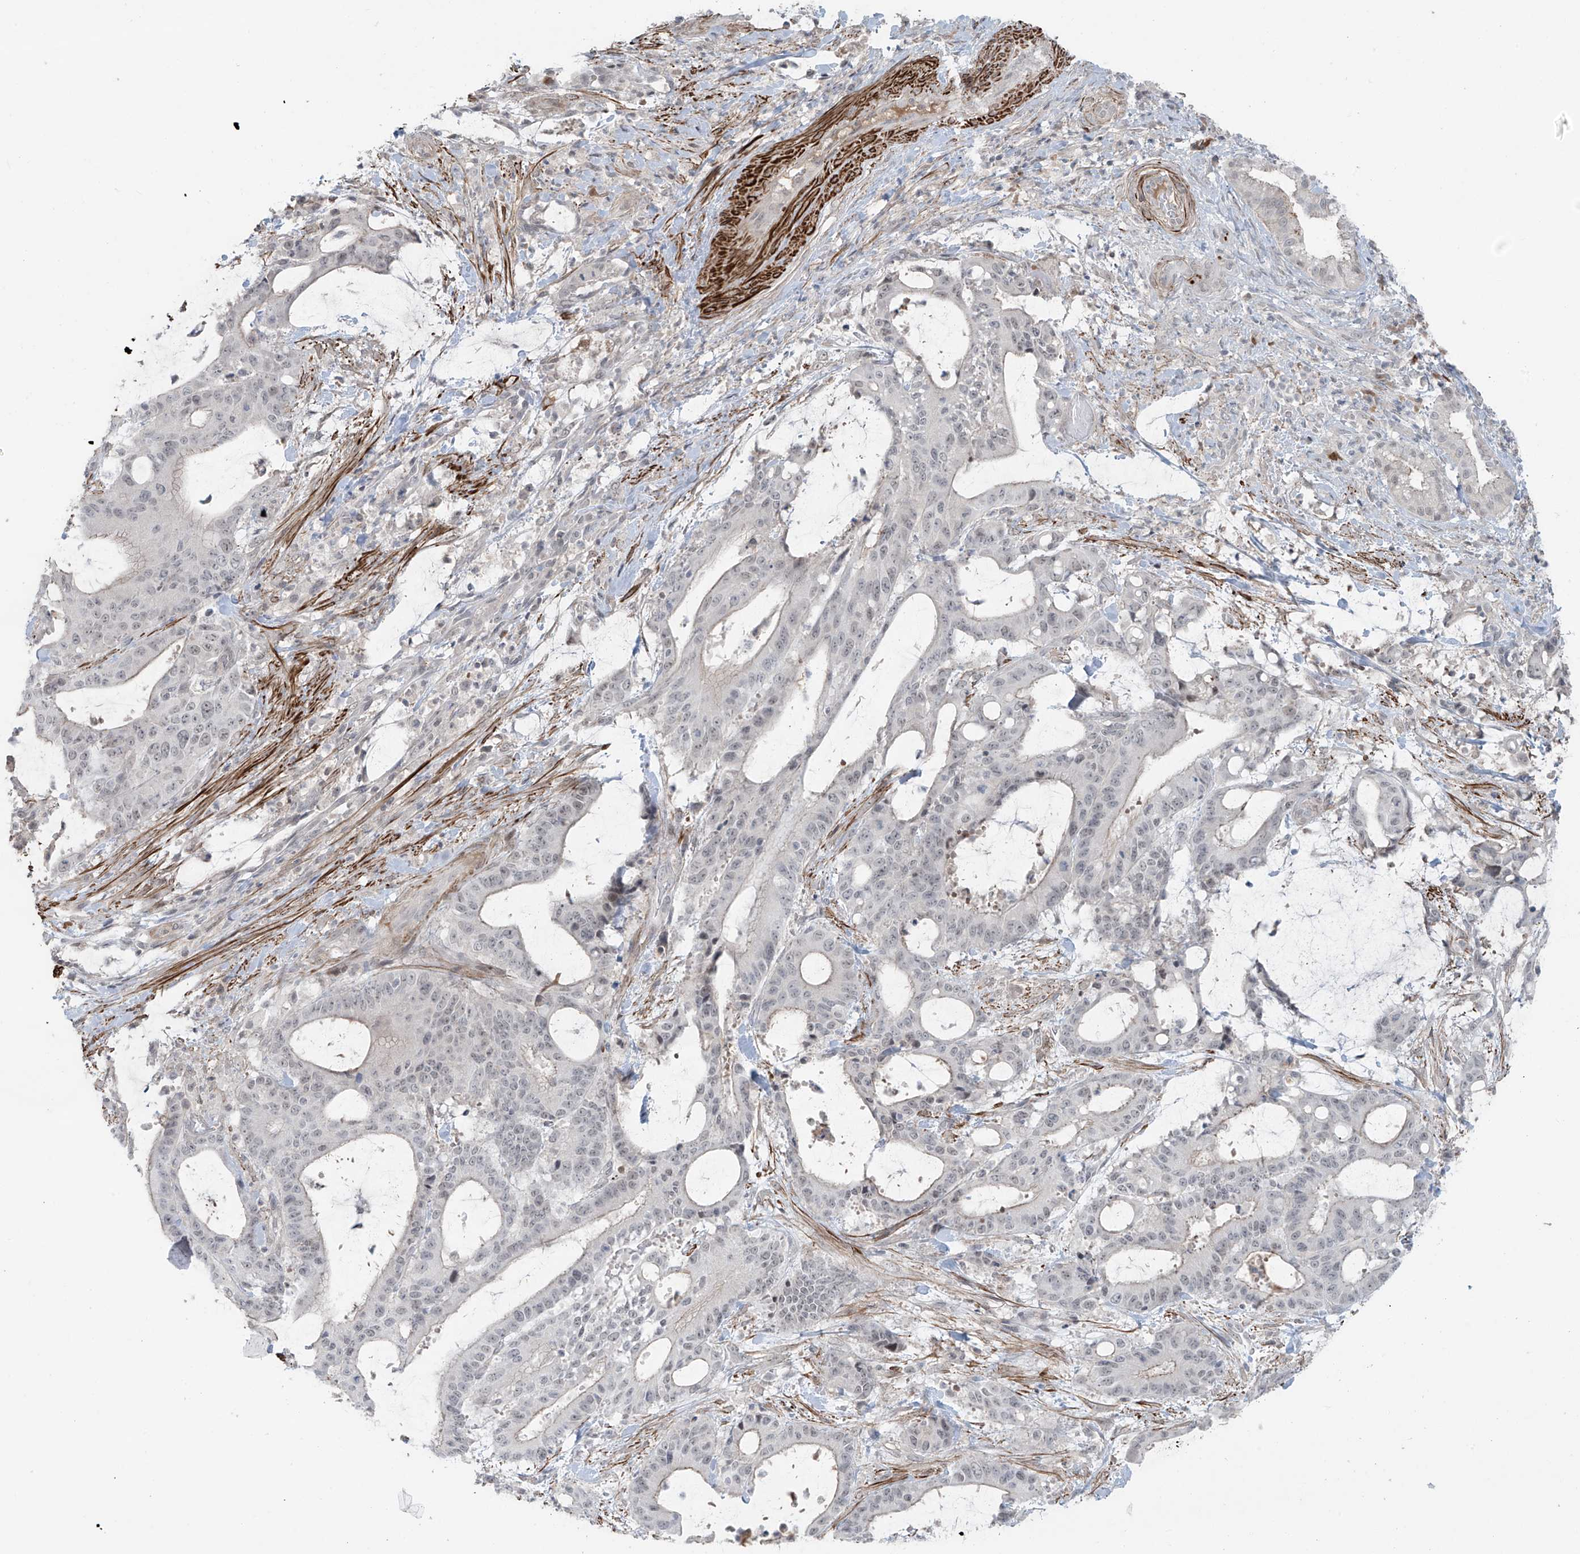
{"staining": {"intensity": "negative", "quantity": "none", "location": "none"}, "tissue": "liver cancer", "cell_type": "Tumor cells", "image_type": "cancer", "snomed": [{"axis": "morphology", "description": "Normal tissue, NOS"}, {"axis": "morphology", "description": "Cholangiocarcinoma"}, {"axis": "topography", "description": "Liver"}, {"axis": "topography", "description": "Peripheral nerve tissue"}], "caption": "IHC image of neoplastic tissue: liver cancer stained with DAB reveals no significant protein staining in tumor cells.", "gene": "RASGEF1A", "patient": {"sex": "female", "age": 73}}